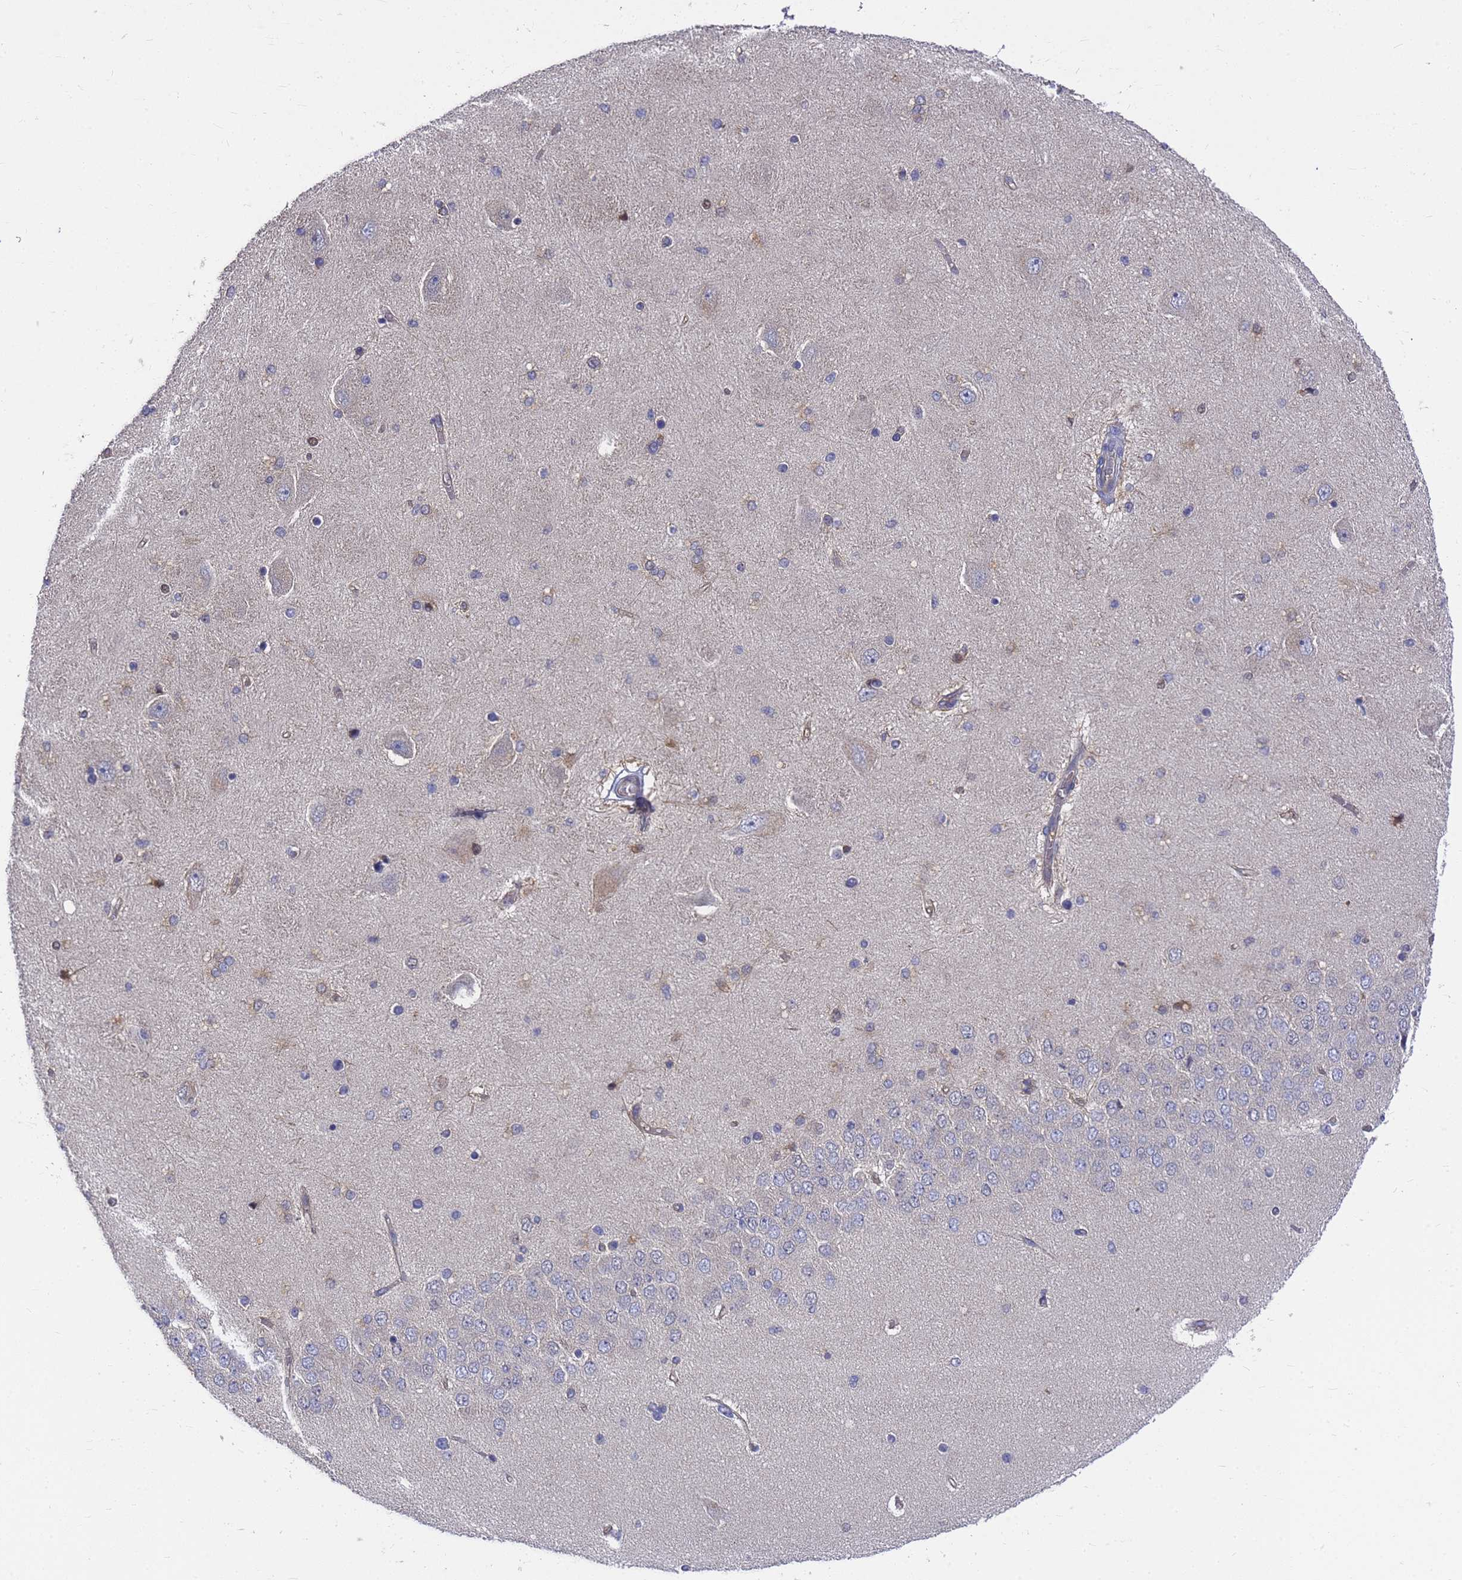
{"staining": {"intensity": "weak", "quantity": "<25%", "location": "cytoplasmic/membranous"}, "tissue": "hippocampus", "cell_type": "Glial cells", "image_type": "normal", "snomed": [{"axis": "morphology", "description": "Normal tissue, NOS"}, {"axis": "topography", "description": "Hippocampus"}], "caption": "The immunohistochemistry (IHC) histopathology image has no significant positivity in glial cells of hippocampus.", "gene": "SLC35E2B", "patient": {"sex": "female", "age": 54}}